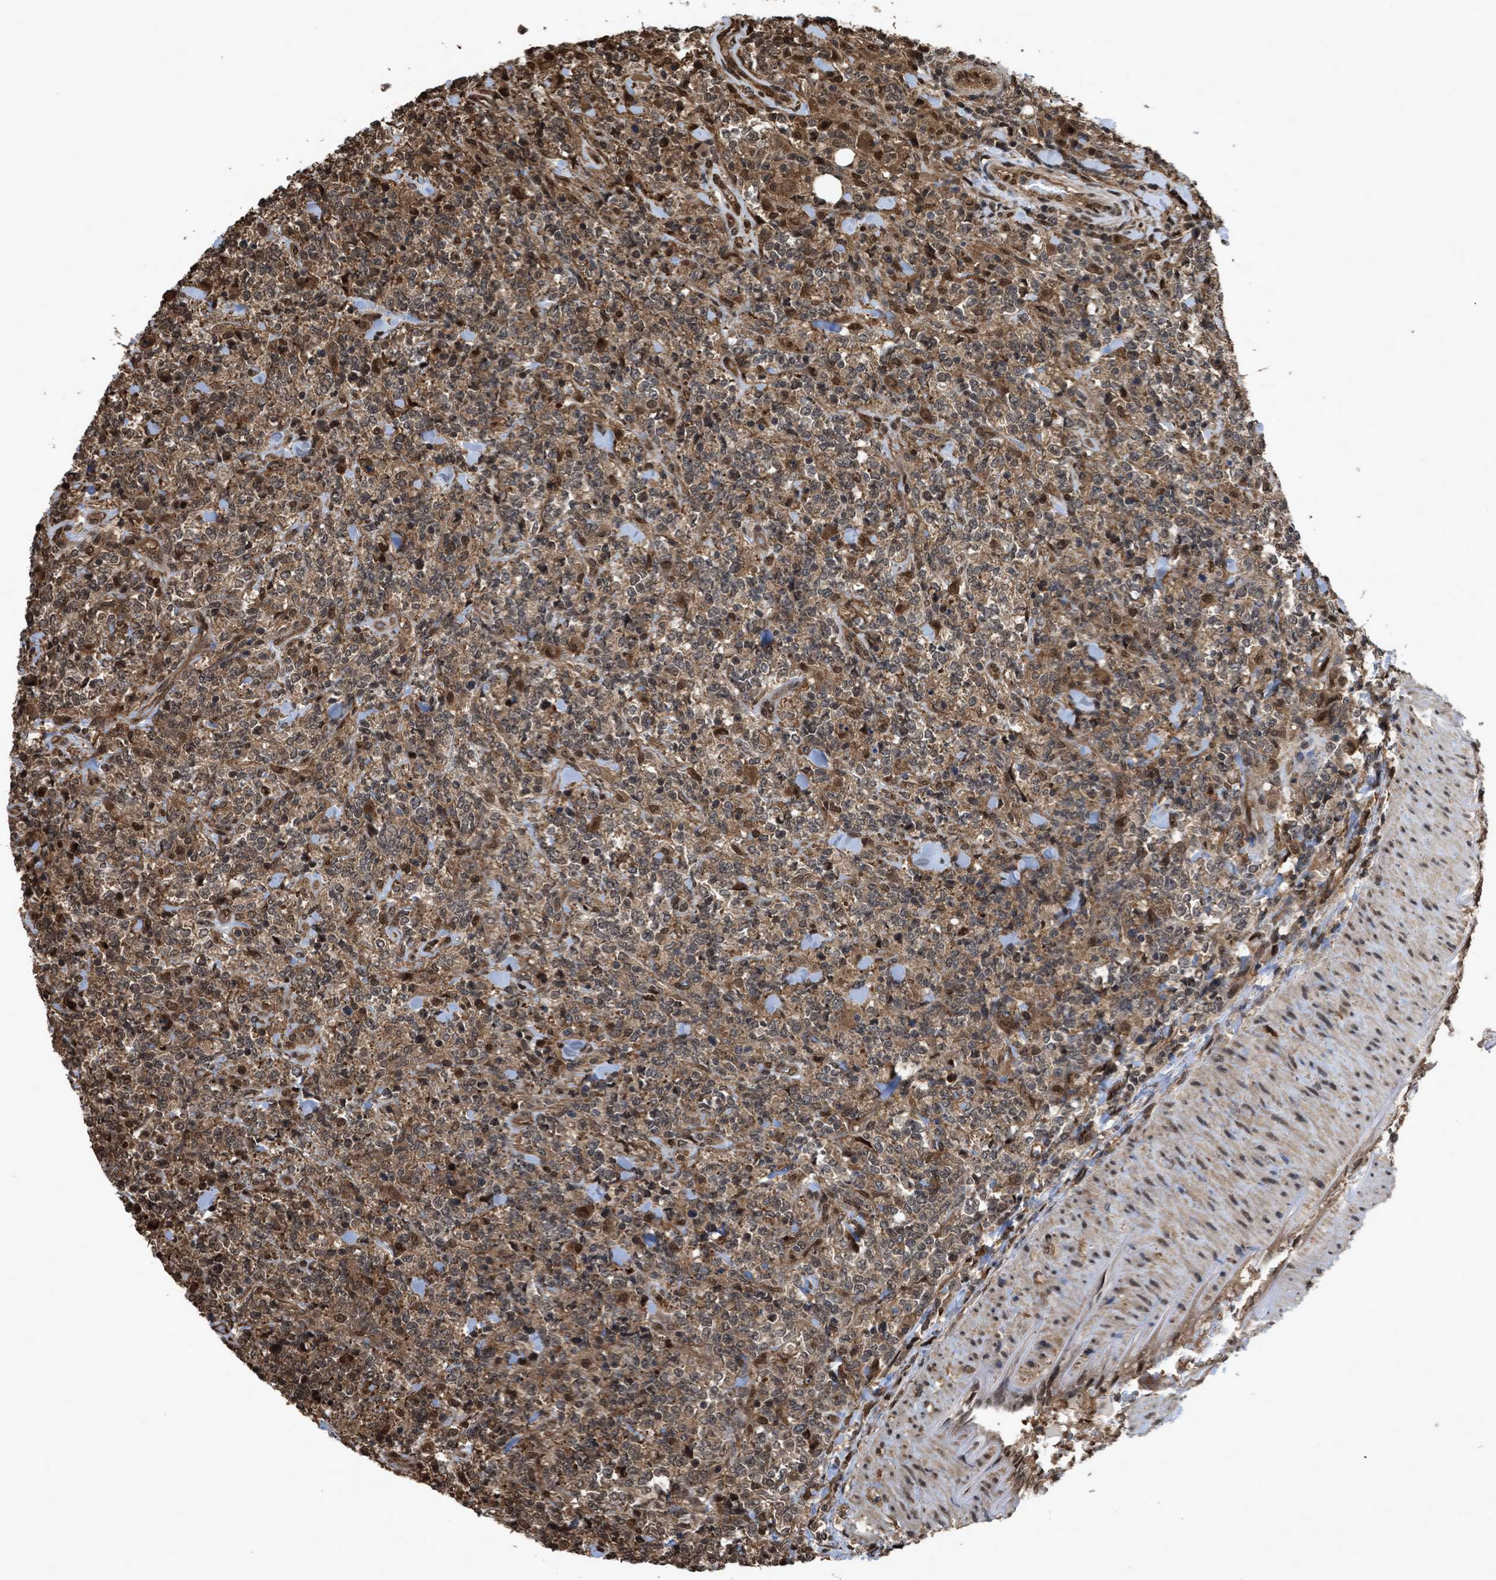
{"staining": {"intensity": "moderate", "quantity": ">75%", "location": "cytoplasmic/membranous"}, "tissue": "lymphoma", "cell_type": "Tumor cells", "image_type": "cancer", "snomed": [{"axis": "morphology", "description": "Malignant lymphoma, non-Hodgkin's type, High grade"}, {"axis": "topography", "description": "Soft tissue"}], "caption": "Immunohistochemical staining of human lymphoma reveals medium levels of moderate cytoplasmic/membranous positivity in about >75% of tumor cells.", "gene": "YWHAG", "patient": {"sex": "male", "age": 18}}